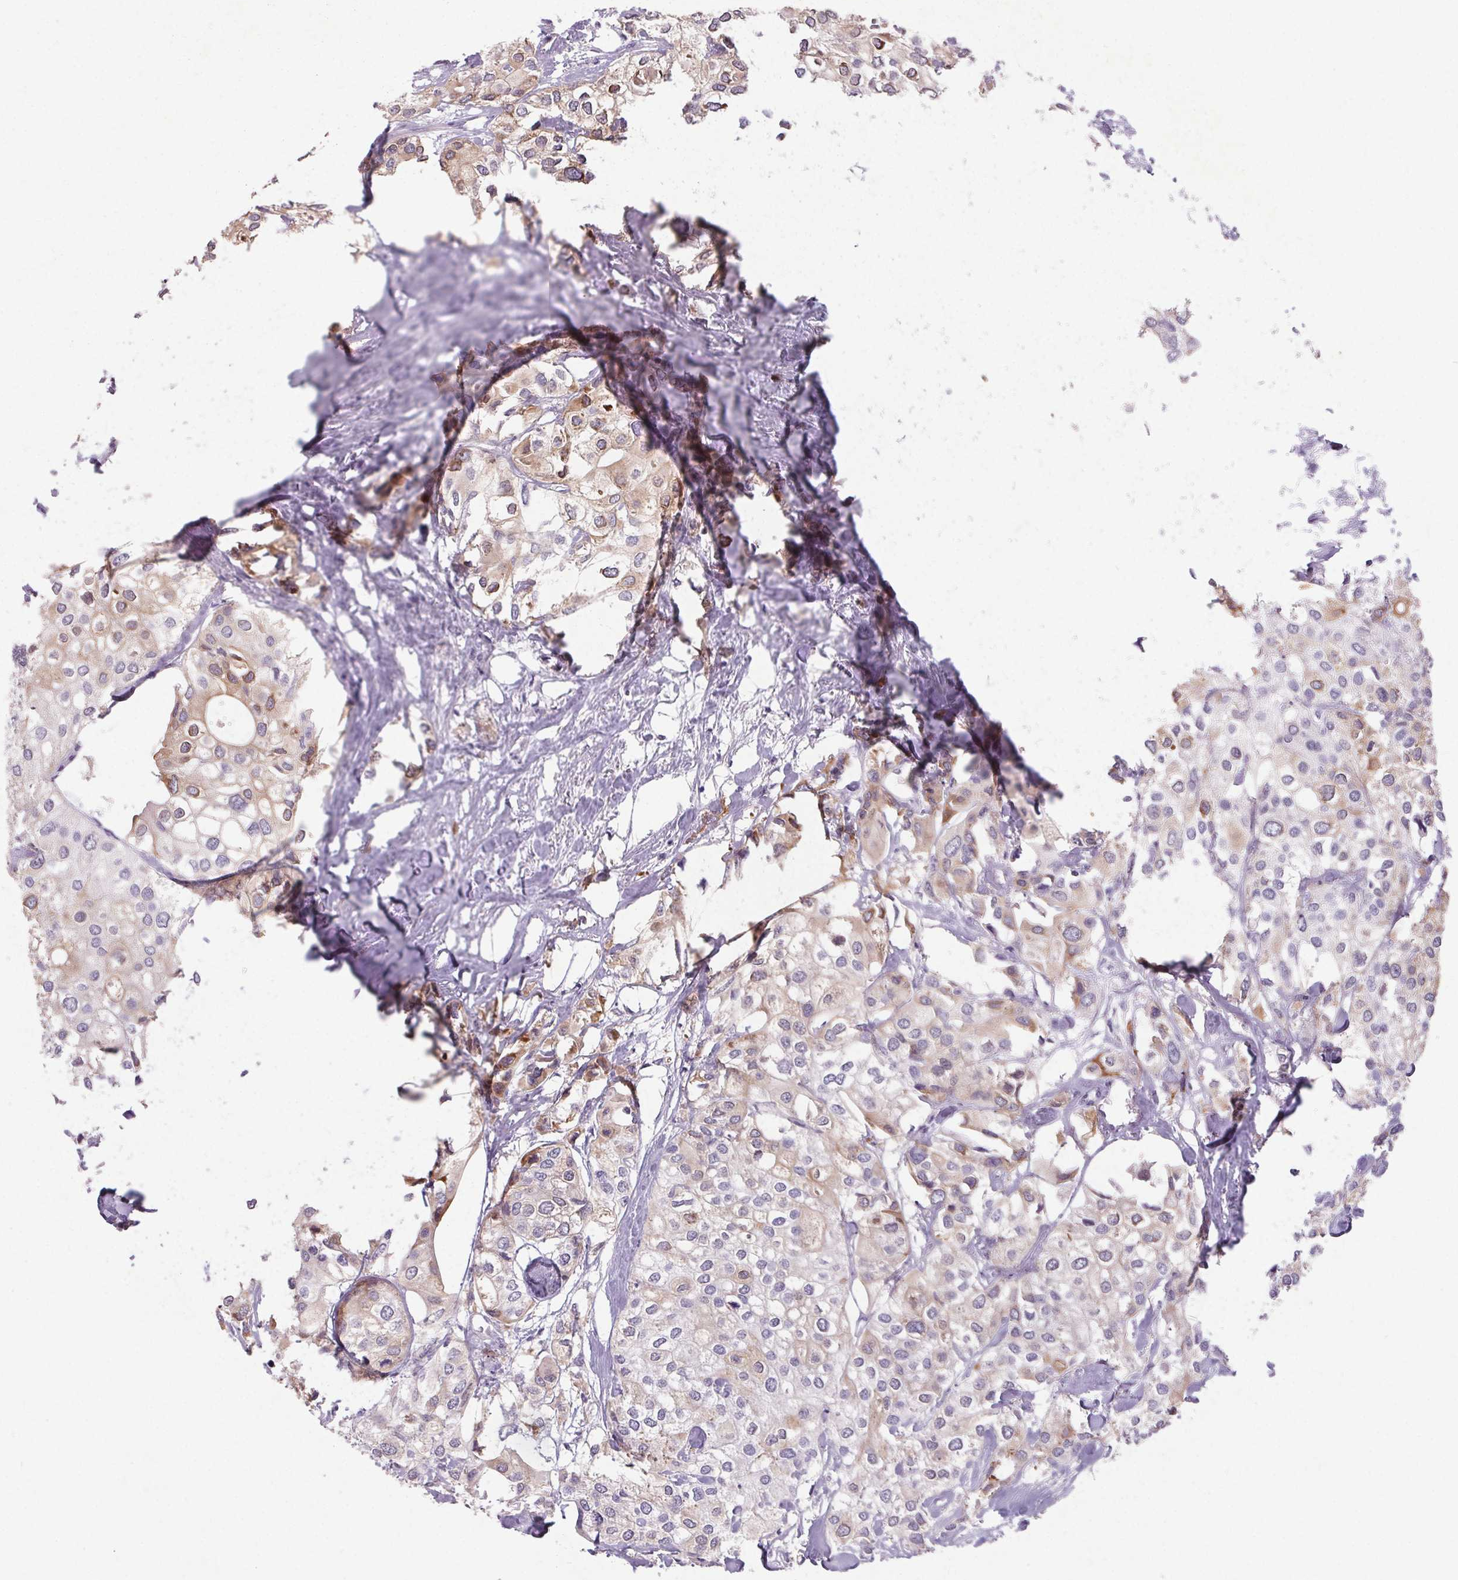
{"staining": {"intensity": "weak", "quantity": "<25%", "location": "cytoplasmic/membranous"}, "tissue": "urothelial cancer", "cell_type": "Tumor cells", "image_type": "cancer", "snomed": [{"axis": "morphology", "description": "Urothelial carcinoma, High grade"}, {"axis": "topography", "description": "Urinary bladder"}], "caption": "High power microscopy micrograph of an immunohistochemistry (IHC) photomicrograph of high-grade urothelial carcinoma, revealing no significant positivity in tumor cells. (IHC, brightfield microscopy, high magnification).", "gene": "HSD17B3", "patient": {"sex": "male", "age": 64}}